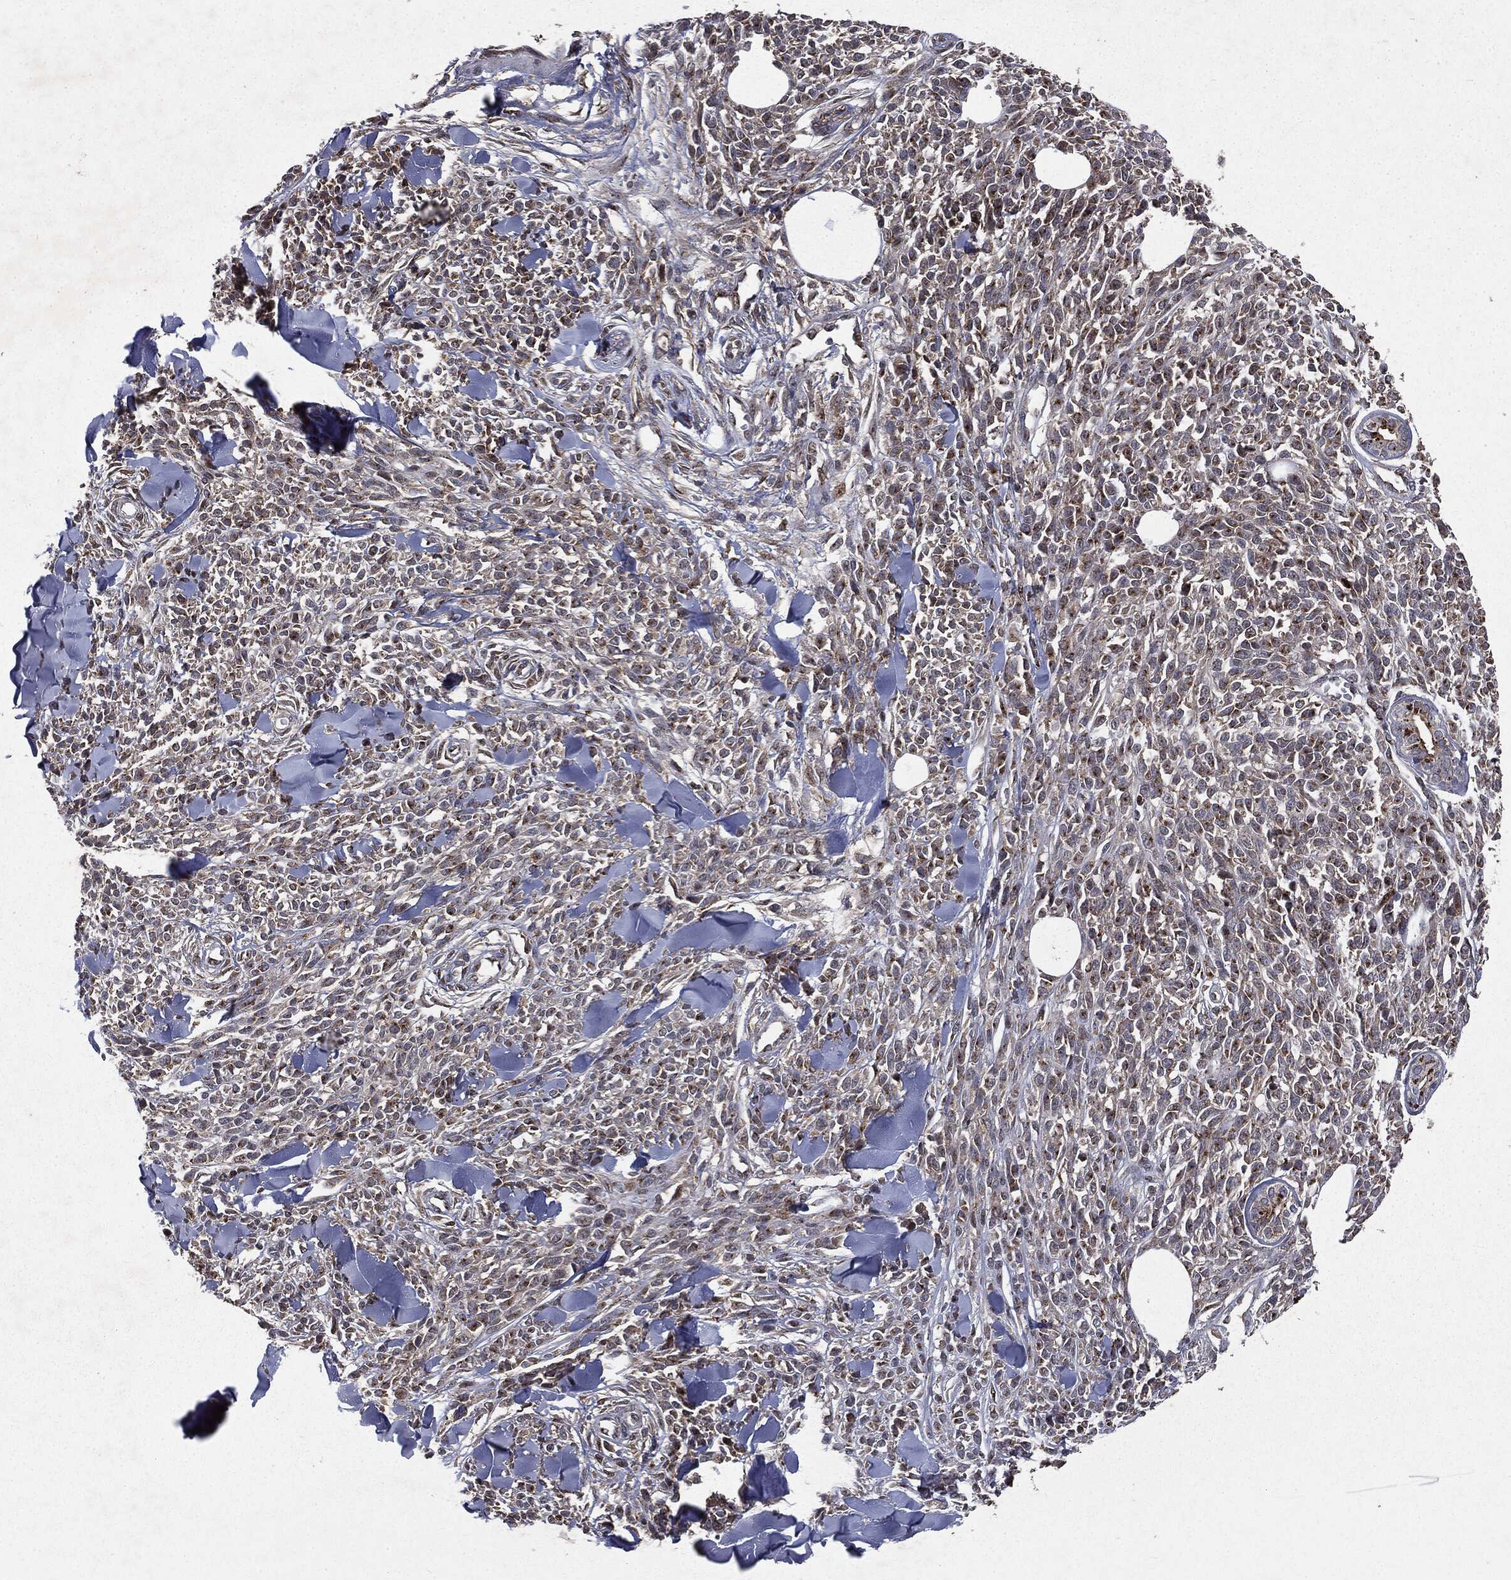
{"staining": {"intensity": "strong", "quantity": "25%-75%", "location": "cytoplasmic/membranous"}, "tissue": "melanoma", "cell_type": "Tumor cells", "image_type": "cancer", "snomed": [{"axis": "morphology", "description": "Malignant melanoma, NOS"}, {"axis": "topography", "description": "Skin"}, {"axis": "topography", "description": "Skin of trunk"}], "caption": "This histopathology image shows malignant melanoma stained with immunohistochemistry to label a protein in brown. The cytoplasmic/membranous of tumor cells show strong positivity for the protein. Nuclei are counter-stained blue.", "gene": "PLPPR2", "patient": {"sex": "male", "age": 74}}